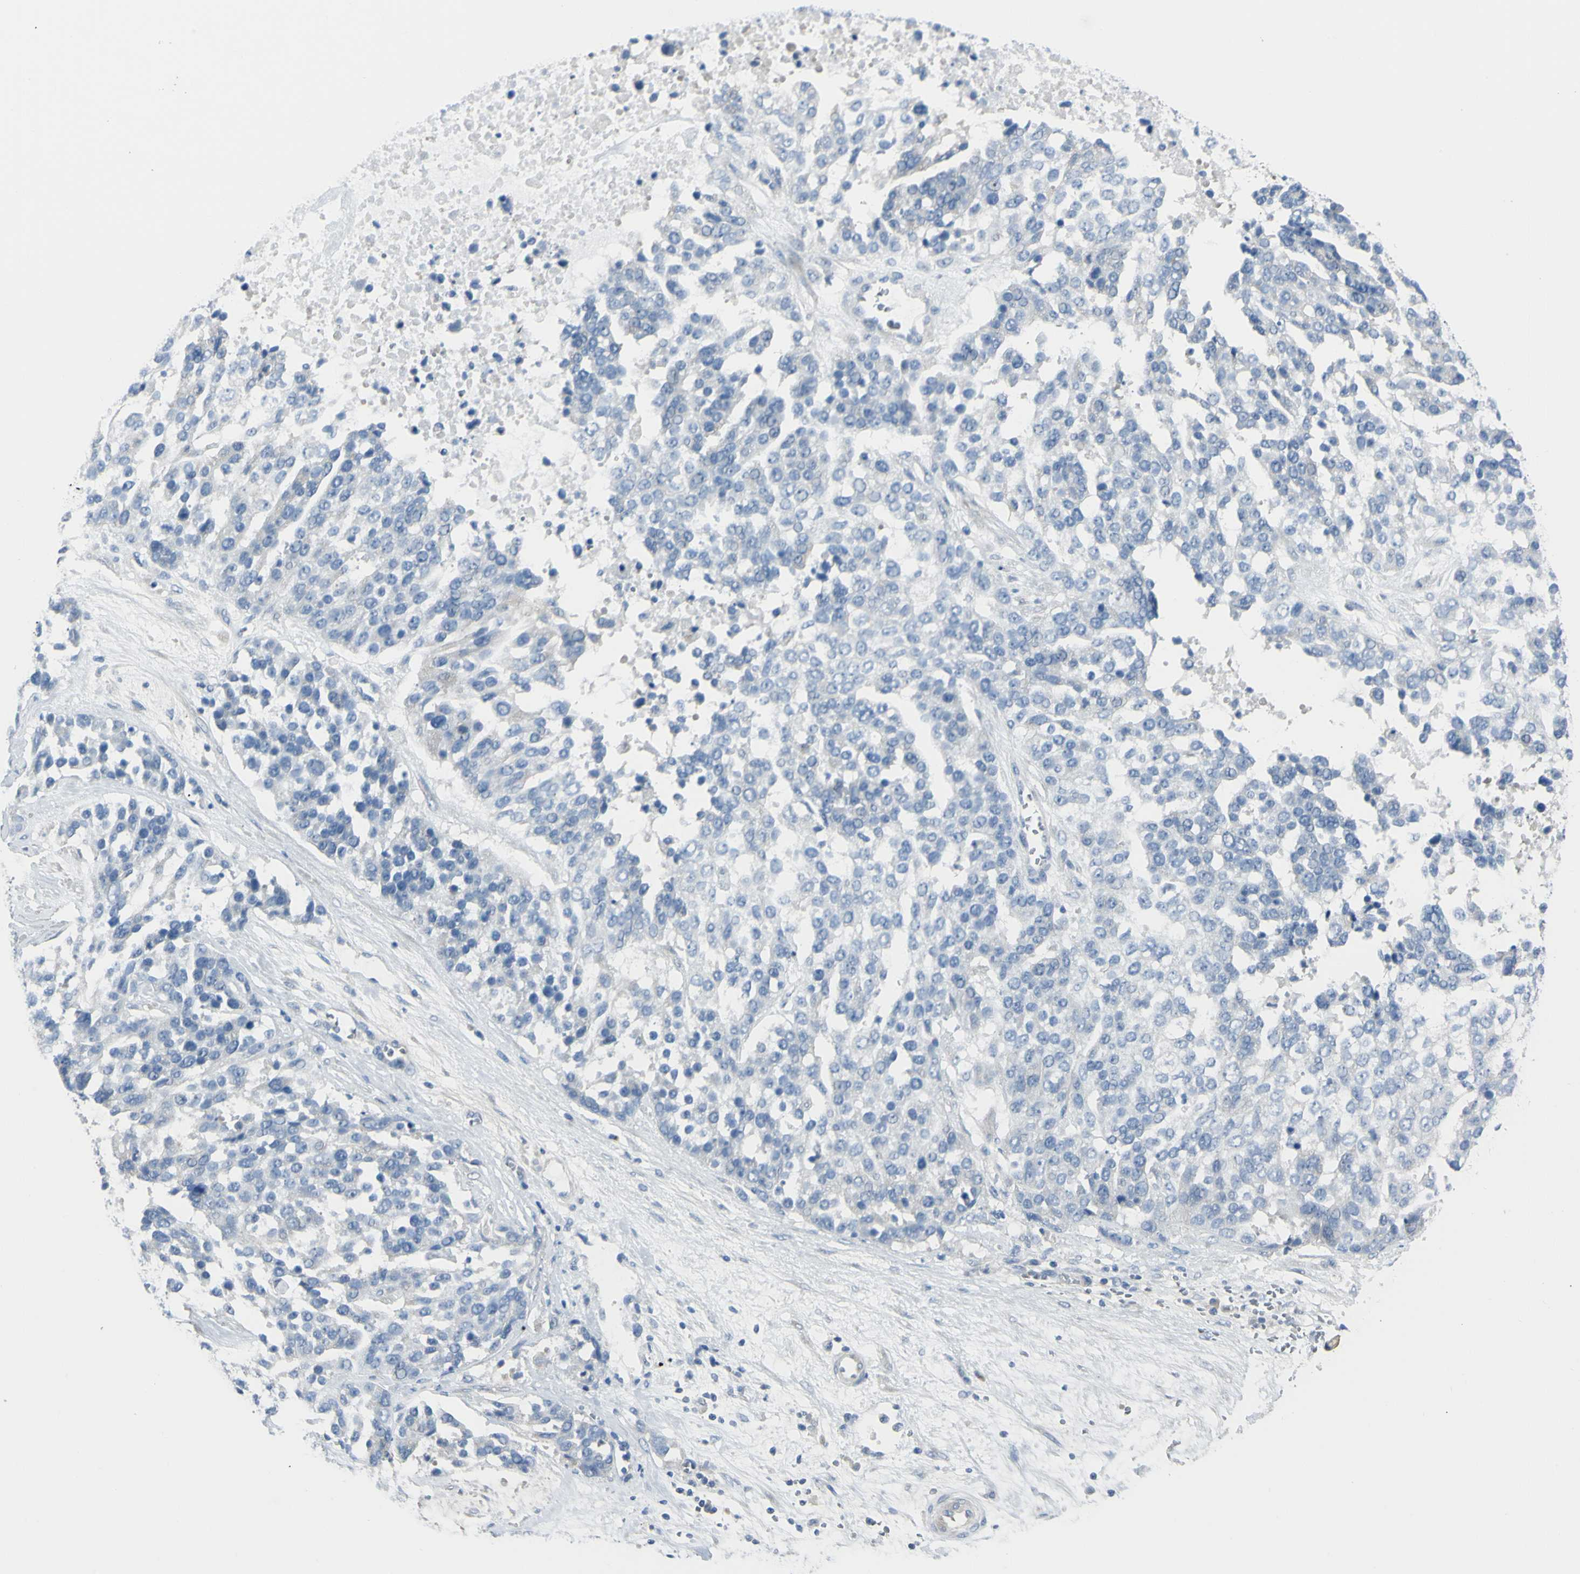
{"staining": {"intensity": "negative", "quantity": "none", "location": "none"}, "tissue": "ovarian cancer", "cell_type": "Tumor cells", "image_type": "cancer", "snomed": [{"axis": "morphology", "description": "Cystadenocarcinoma, serous, NOS"}, {"axis": "topography", "description": "Ovary"}], "caption": "The image shows no significant positivity in tumor cells of ovarian serous cystadenocarcinoma.", "gene": "NCBP2L", "patient": {"sex": "female", "age": 44}}